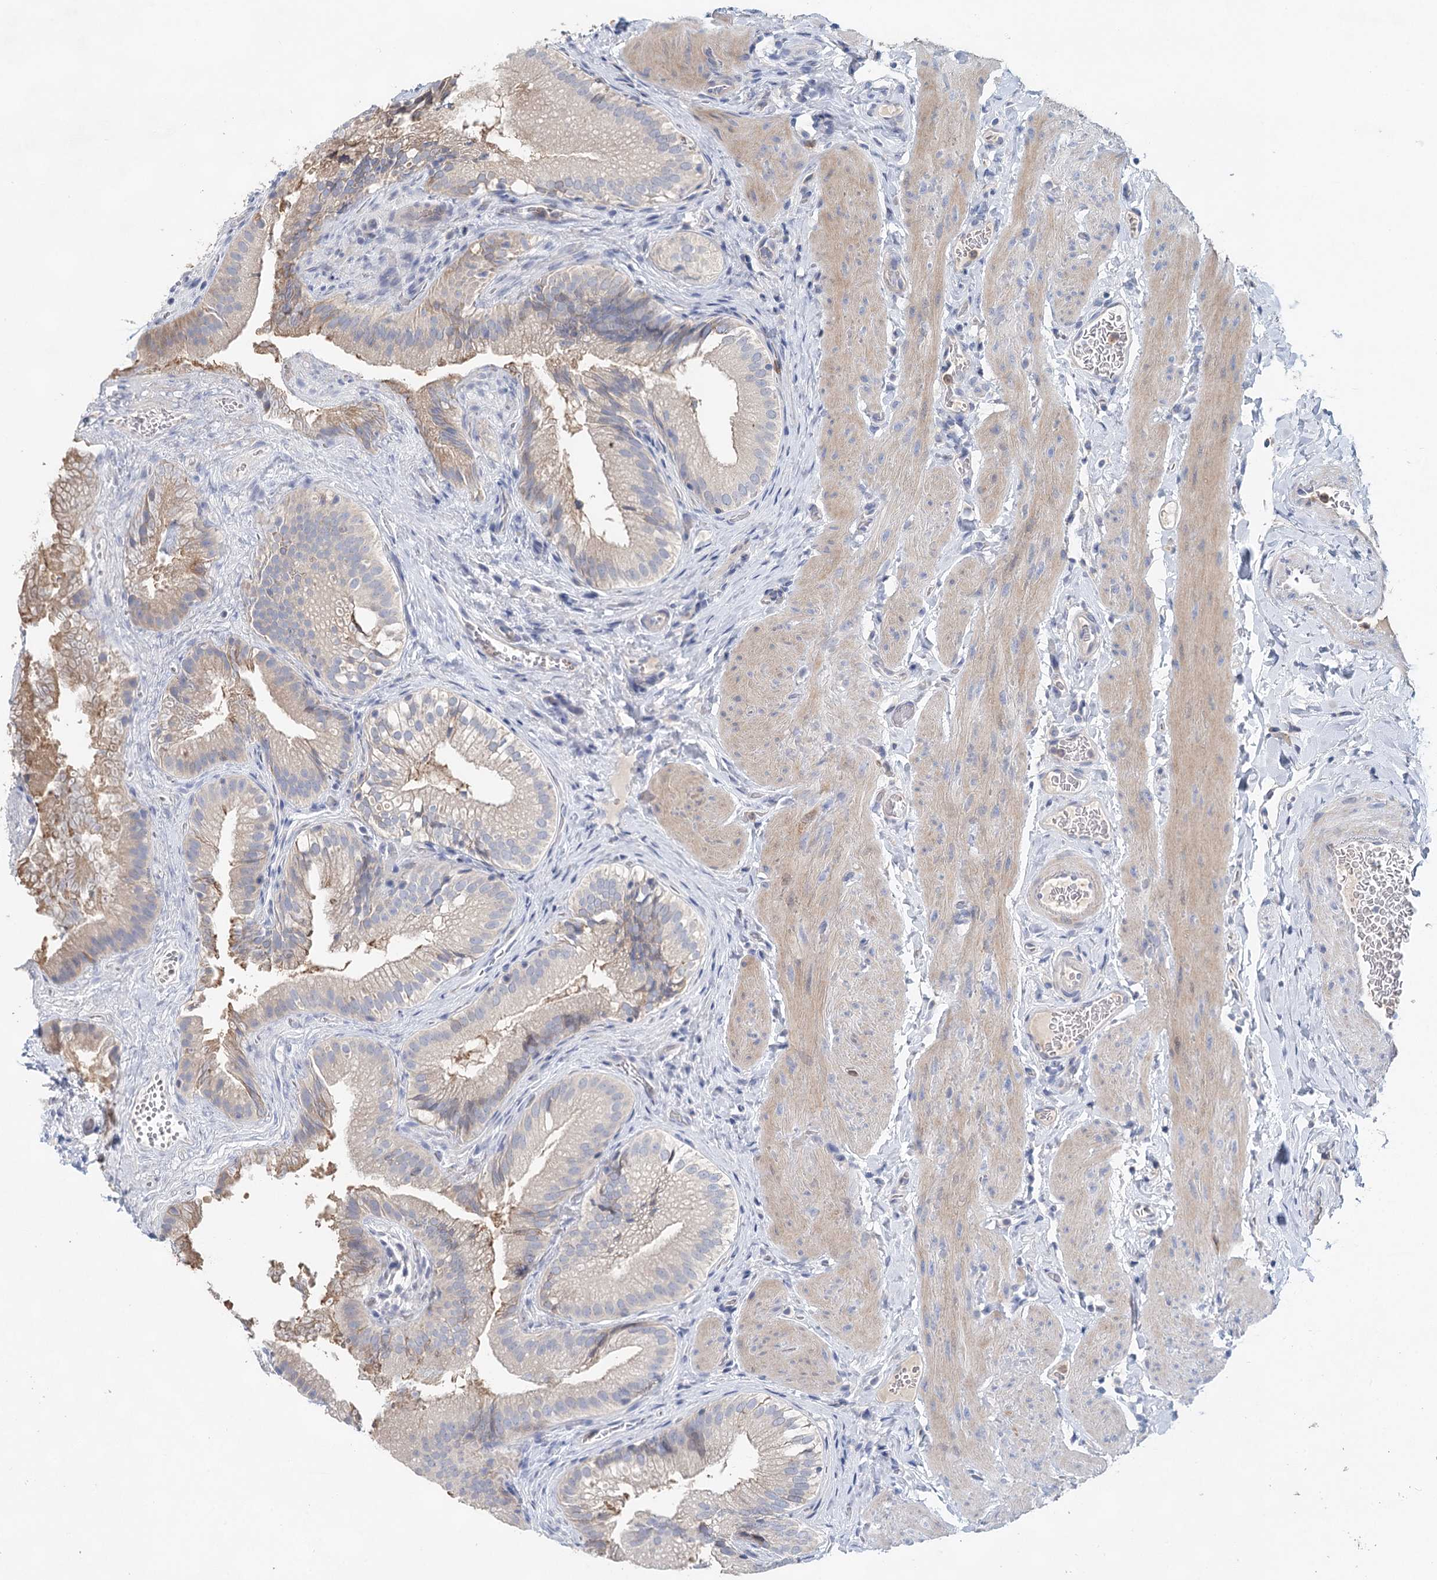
{"staining": {"intensity": "weak", "quantity": "<25%", "location": "cytoplasmic/membranous"}, "tissue": "gallbladder", "cell_type": "Glandular cells", "image_type": "normal", "snomed": [{"axis": "morphology", "description": "Normal tissue, NOS"}, {"axis": "topography", "description": "Gallbladder"}], "caption": "This is a micrograph of immunohistochemistry (IHC) staining of unremarkable gallbladder, which shows no expression in glandular cells.", "gene": "MYL6B", "patient": {"sex": "female", "age": 30}}